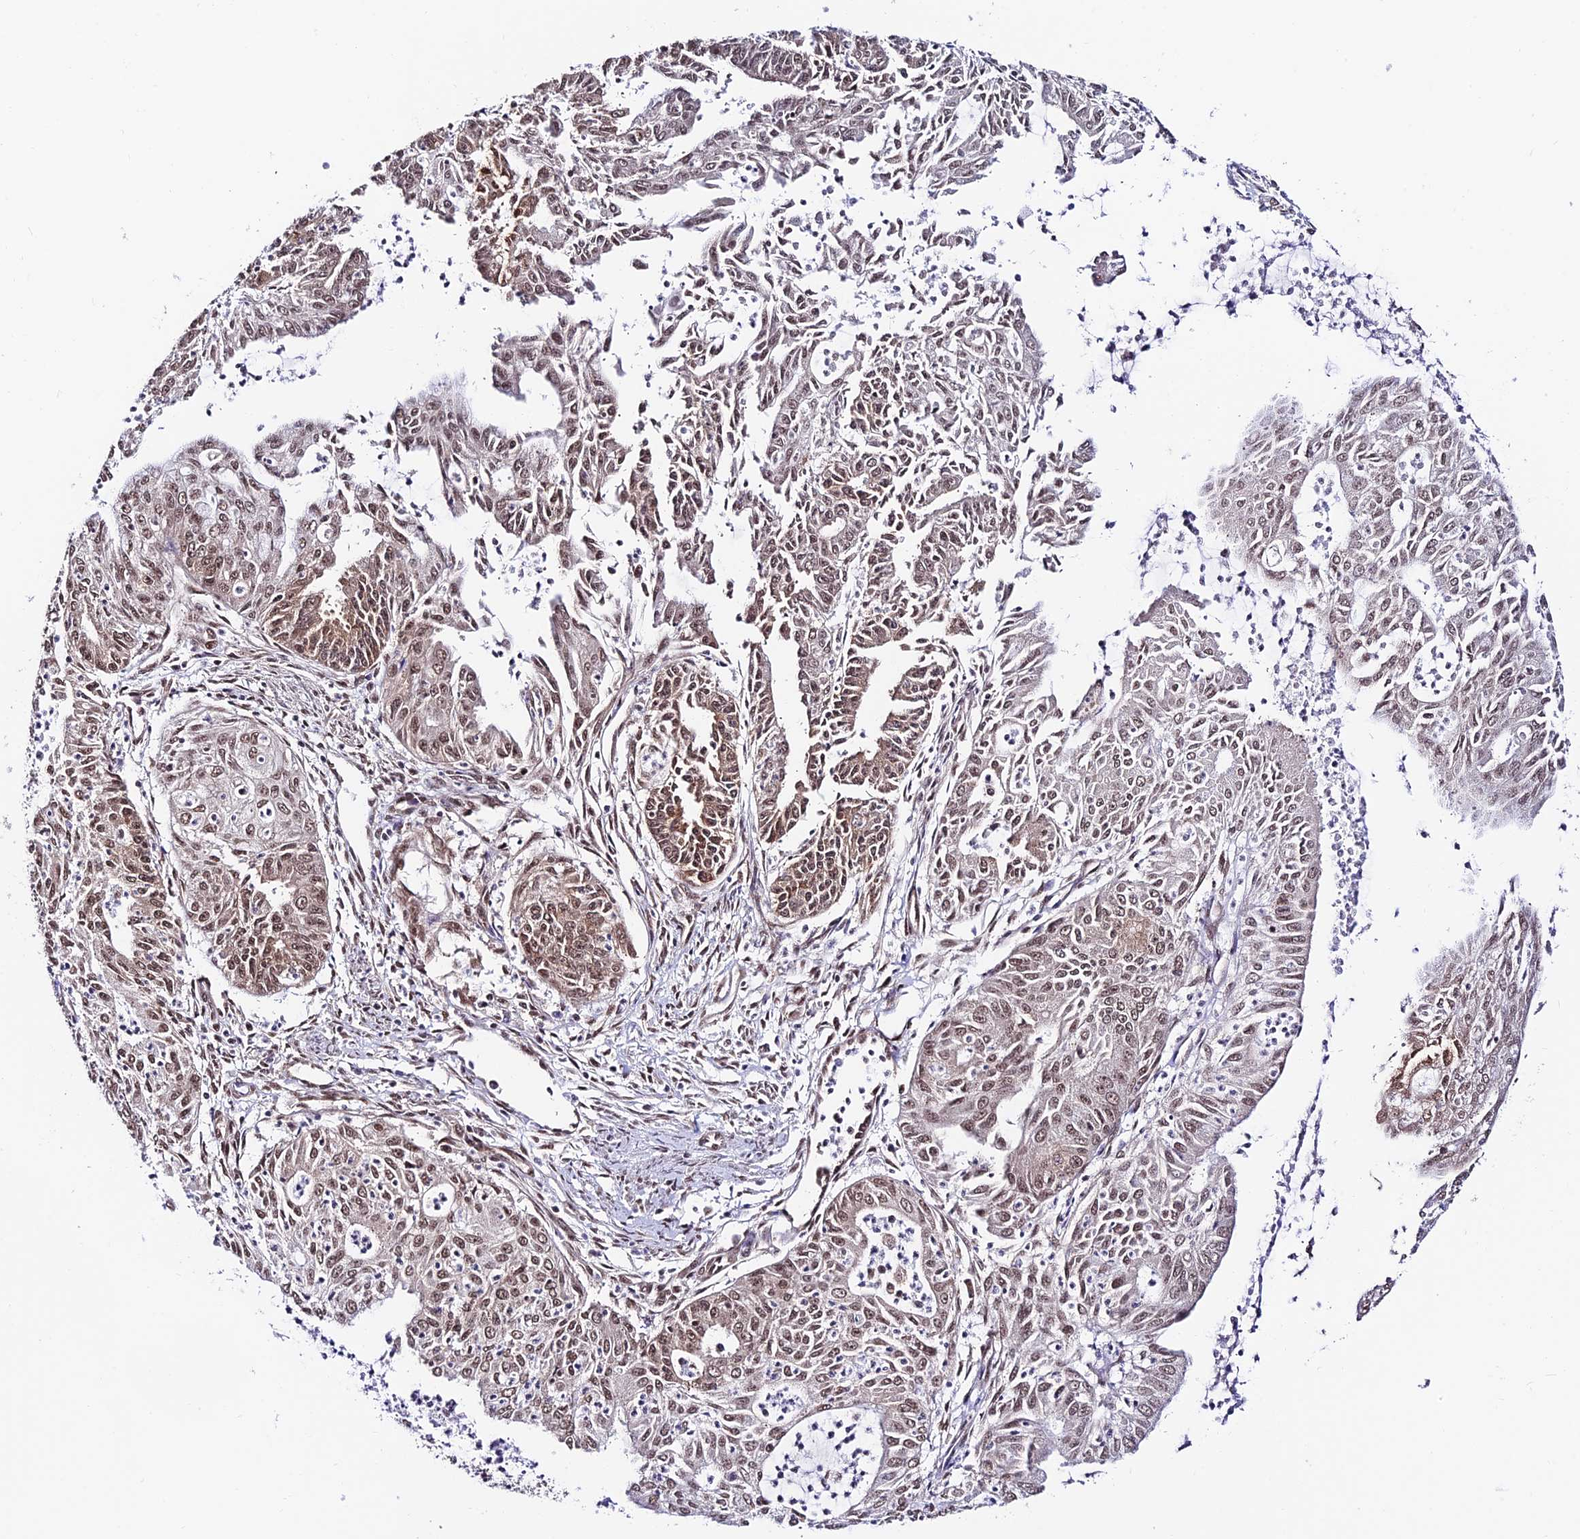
{"staining": {"intensity": "moderate", "quantity": "25%-75%", "location": "nuclear"}, "tissue": "endometrial cancer", "cell_type": "Tumor cells", "image_type": "cancer", "snomed": [{"axis": "morphology", "description": "Adenocarcinoma, NOS"}, {"axis": "topography", "description": "Endometrium"}], "caption": "DAB immunohistochemical staining of human adenocarcinoma (endometrial) reveals moderate nuclear protein staining in about 25%-75% of tumor cells.", "gene": "RBM42", "patient": {"sex": "female", "age": 73}}